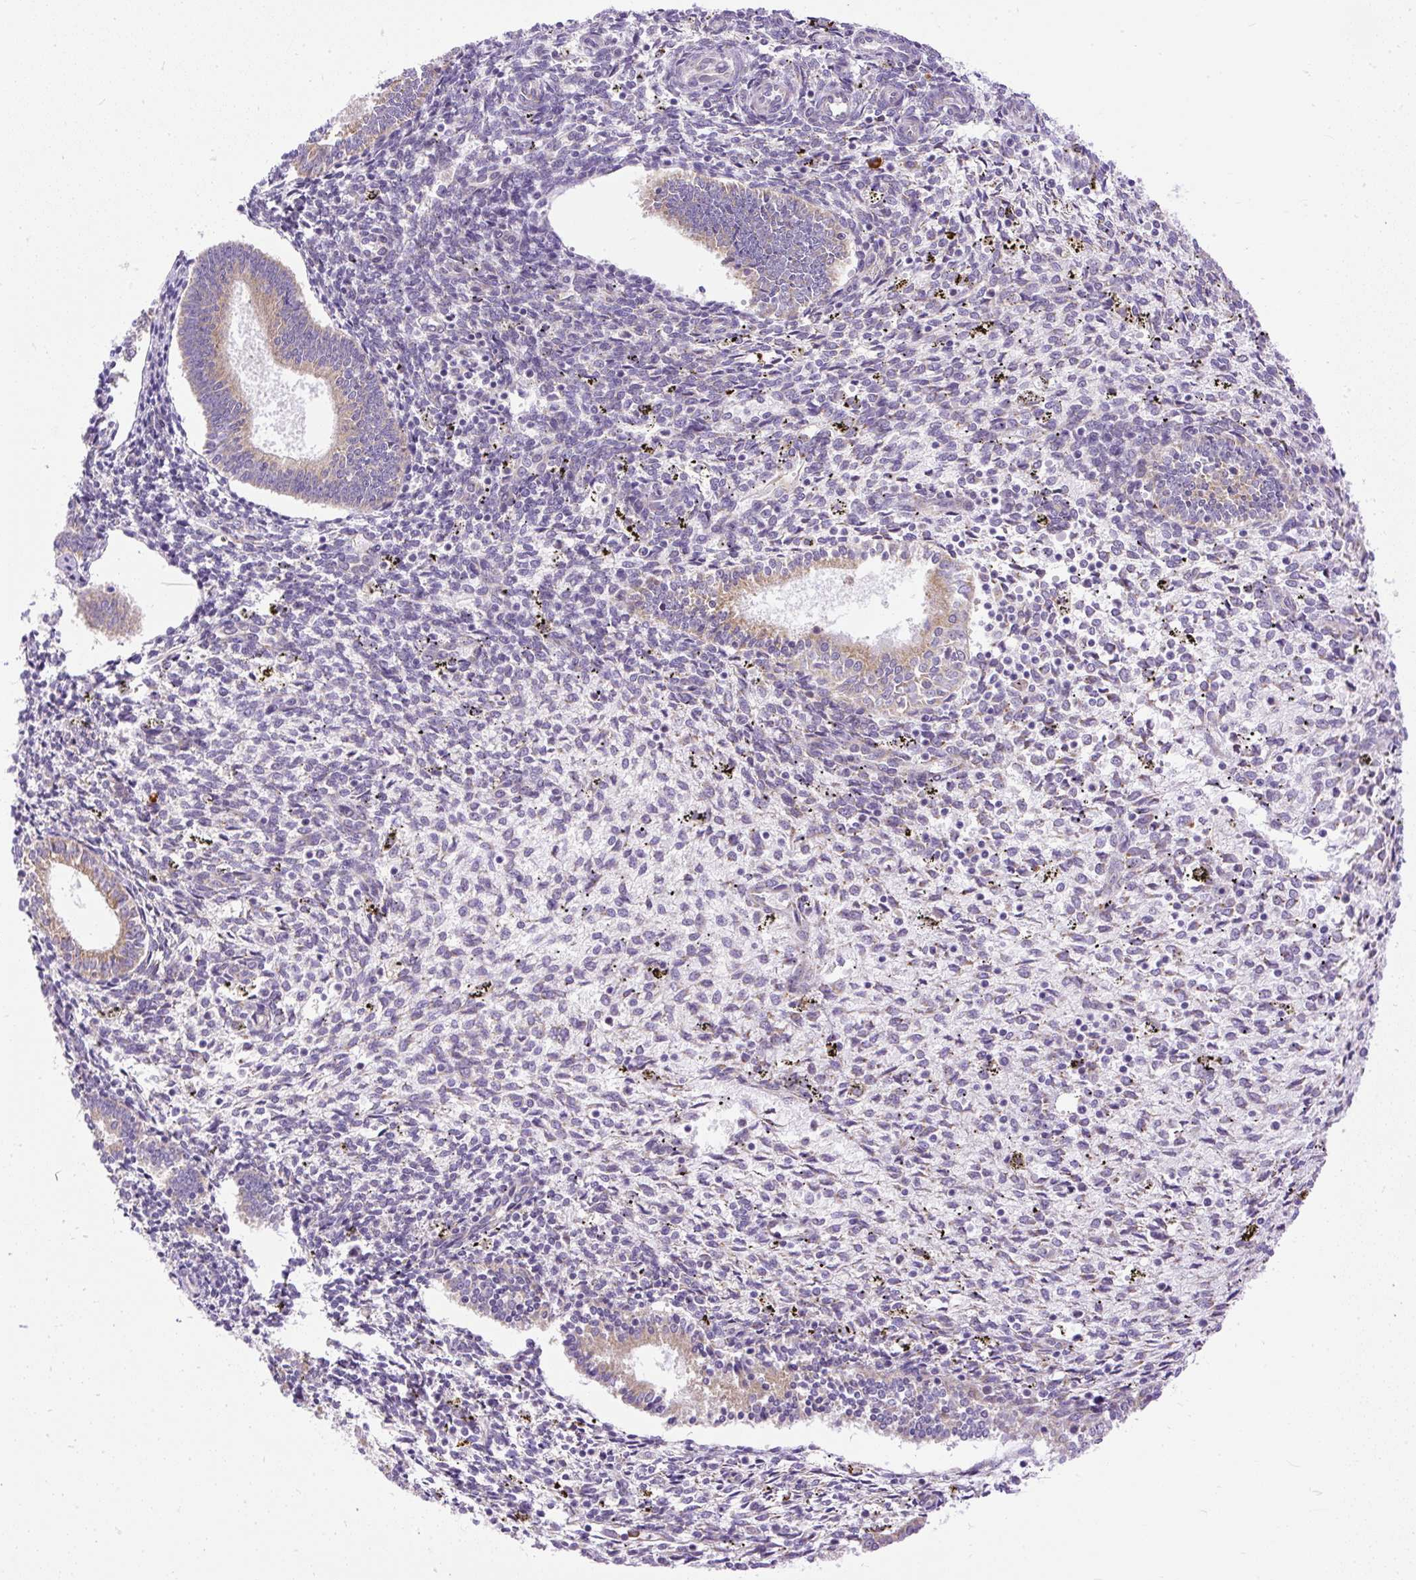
{"staining": {"intensity": "negative", "quantity": "none", "location": "none"}, "tissue": "endometrium", "cell_type": "Cells in endometrial stroma", "image_type": "normal", "snomed": [{"axis": "morphology", "description": "Normal tissue, NOS"}, {"axis": "topography", "description": "Endometrium"}], "caption": "This is a image of IHC staining of unremarkable endometrium, which shows no positivity in cells in endometrial stroma.", "gene": "SYBU", "patient": {"sex": "female", "age": 41}}